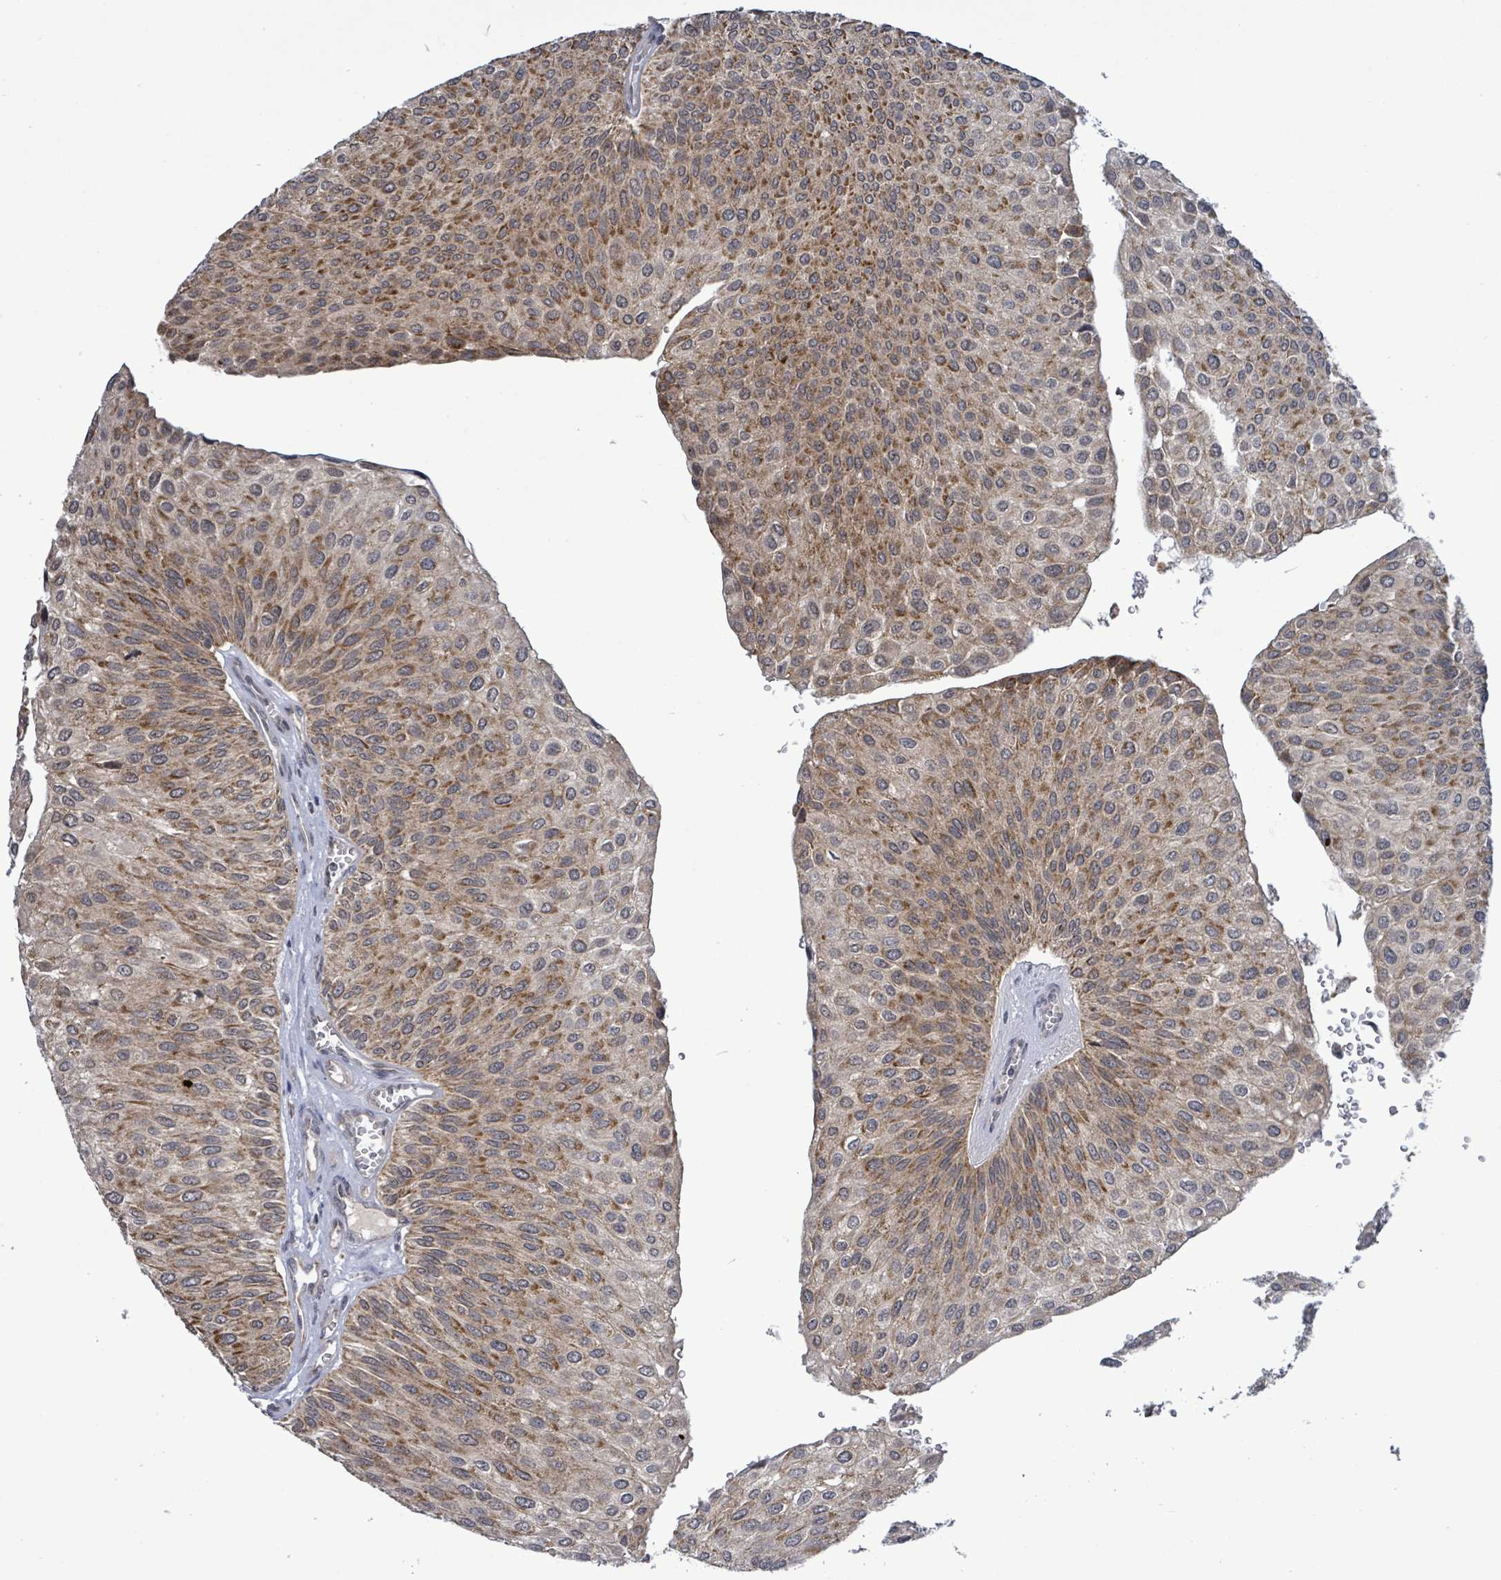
{"staining": {"intensity": "moderate", "quantity": ">75%", "location": "cytoplasmic/membranous"}, "tissue": "urothelial cancer", "cell_type": "Tumor cells", "image_type": "cancer", "snomed": [{"axis": "morphology", "description": "Urothelial carcinoma, NOS"}, {"axis": "topography", "description": "Urinary bladder"}], "caption": "A medium amount of moderate cytoplasmic/membranous staining is present in about >75% of tumor cells in urothelial cancer tissue.", "gene": "COQ10B", "patient": {"sex": "male", "age": 67}}